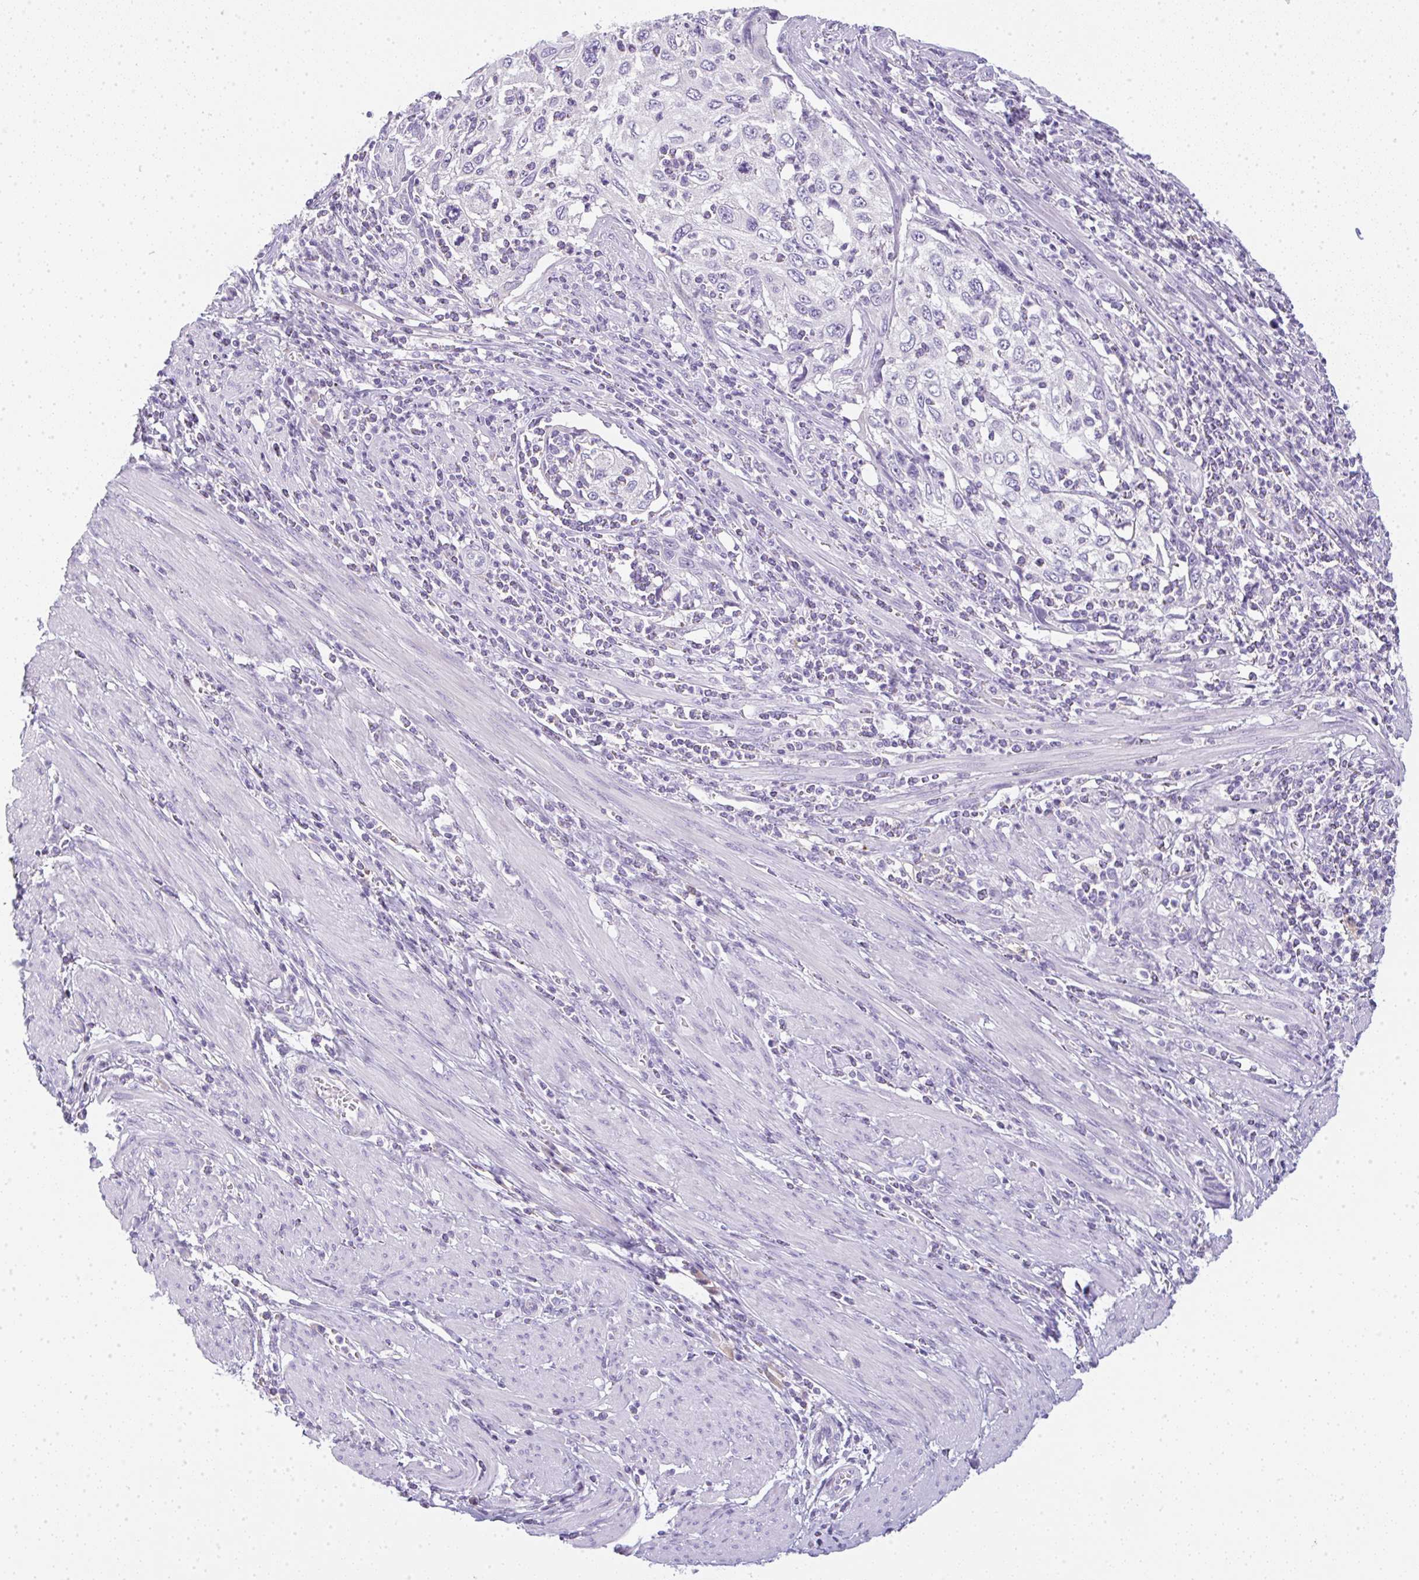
{"staining": {"intensity": "negative", "quantity": "none", "location": "none"}, "tissue": "cervical cancer", "cell_type": "Tumor cells", "image_type": "cancer", "snomed": [{"axis": "morphology", "description": "Squamous cell carcinoma, NOS"}, {"axis": "topography", "description": "Cervix"}], "caption": "Immunohistochemical staining of squamous cell carcinoma (cervical) displays no significant expression in tumor cells.", "gene": "LPAR4", "patient": {"sex": "female", "age": 70}}